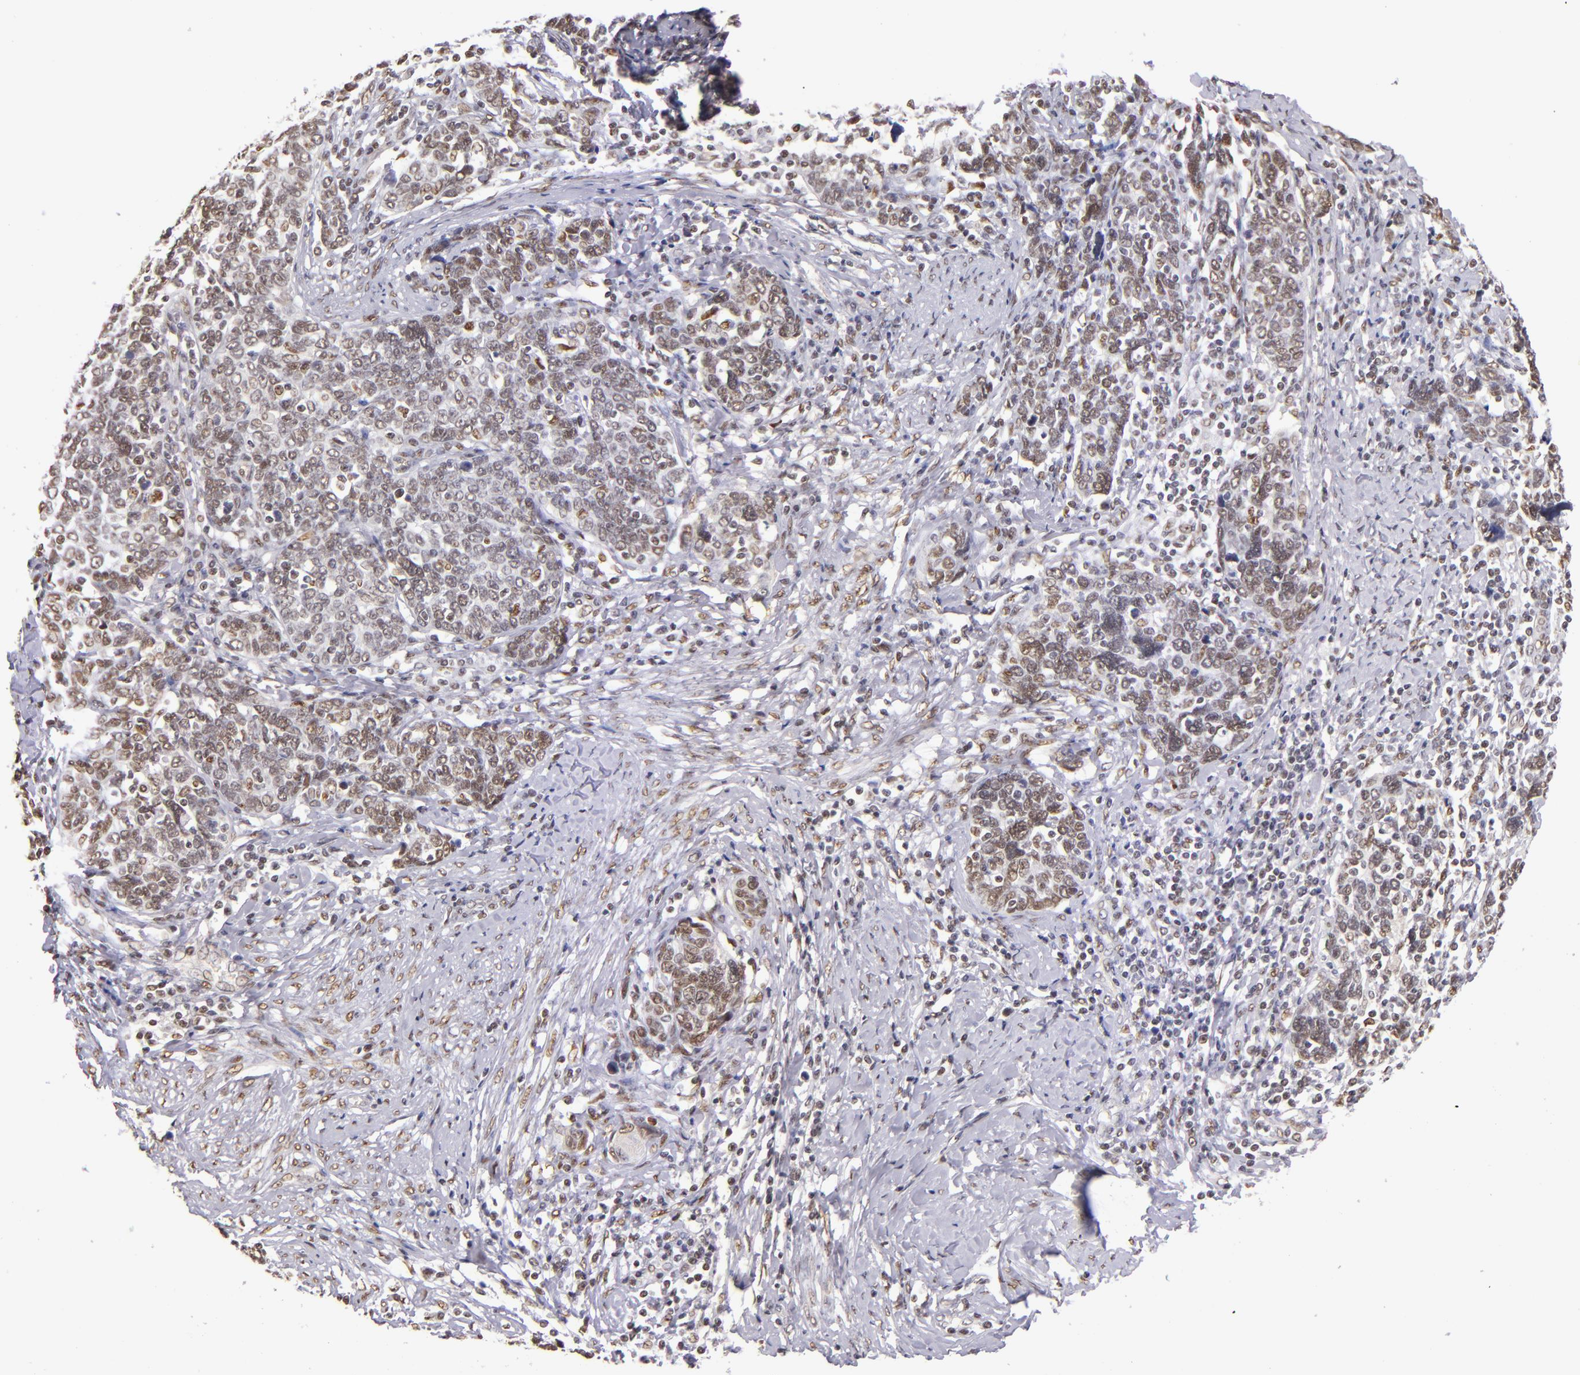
{"staining": {"intensity": "weak", "quantity": "25%-75%", "location": "nuclear"}, "tissue": "cervical cancer", "cell_type": "Tumor cells", "image_type": "cancer", "snomed": [{"axis": "morphology", "description": "Squamous cell carcinoma, NOS"}, {"axis": "topography", "description": "Cervix"}], "caption": "Protein staining demonstrates weak nuclear expression in approximately 25%-75% of tumor cells in cervical squamous cell carcinoma.", "gene": "NCOR2", "patient": {"sex": "female", "age": 41}}